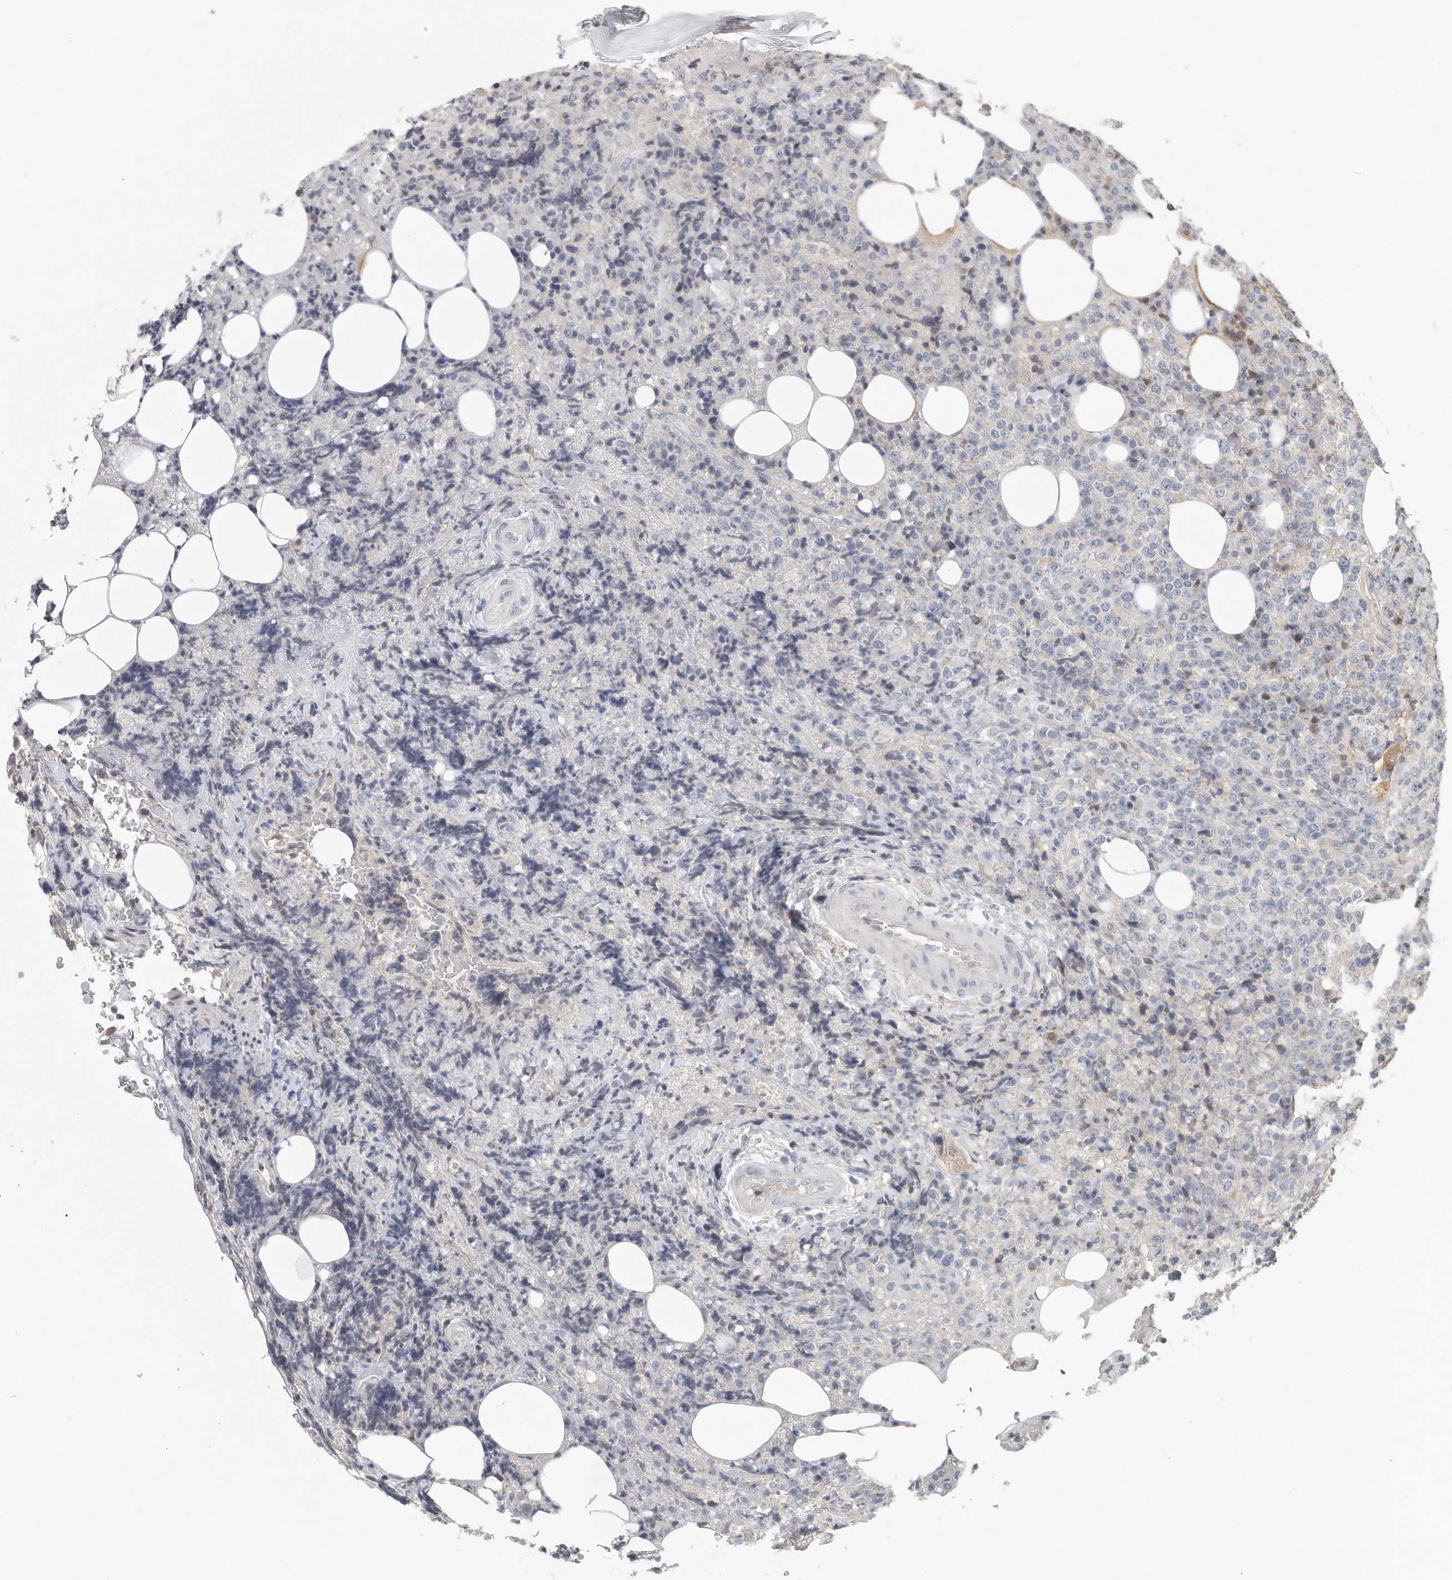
{"staining": {"intensity": "negative", "quantity": "none", "location": "none"}, "tissue": "lymphoma", "cell_type": "Tumor cells", "image_type": "cancer", "snomed": [{"axis": "morphology", "description": "Malignant lymphoma, non-Hodgkin's type, High grade"}, {"axis": "topography", "description": "Lymph node"}], "caption": "DAB immunohistochemical staining of human lymphoma shows no significant positivity in tumor cells.", "gene": "DNAJC11", "patient": {"sex": "male", "age": 13}}